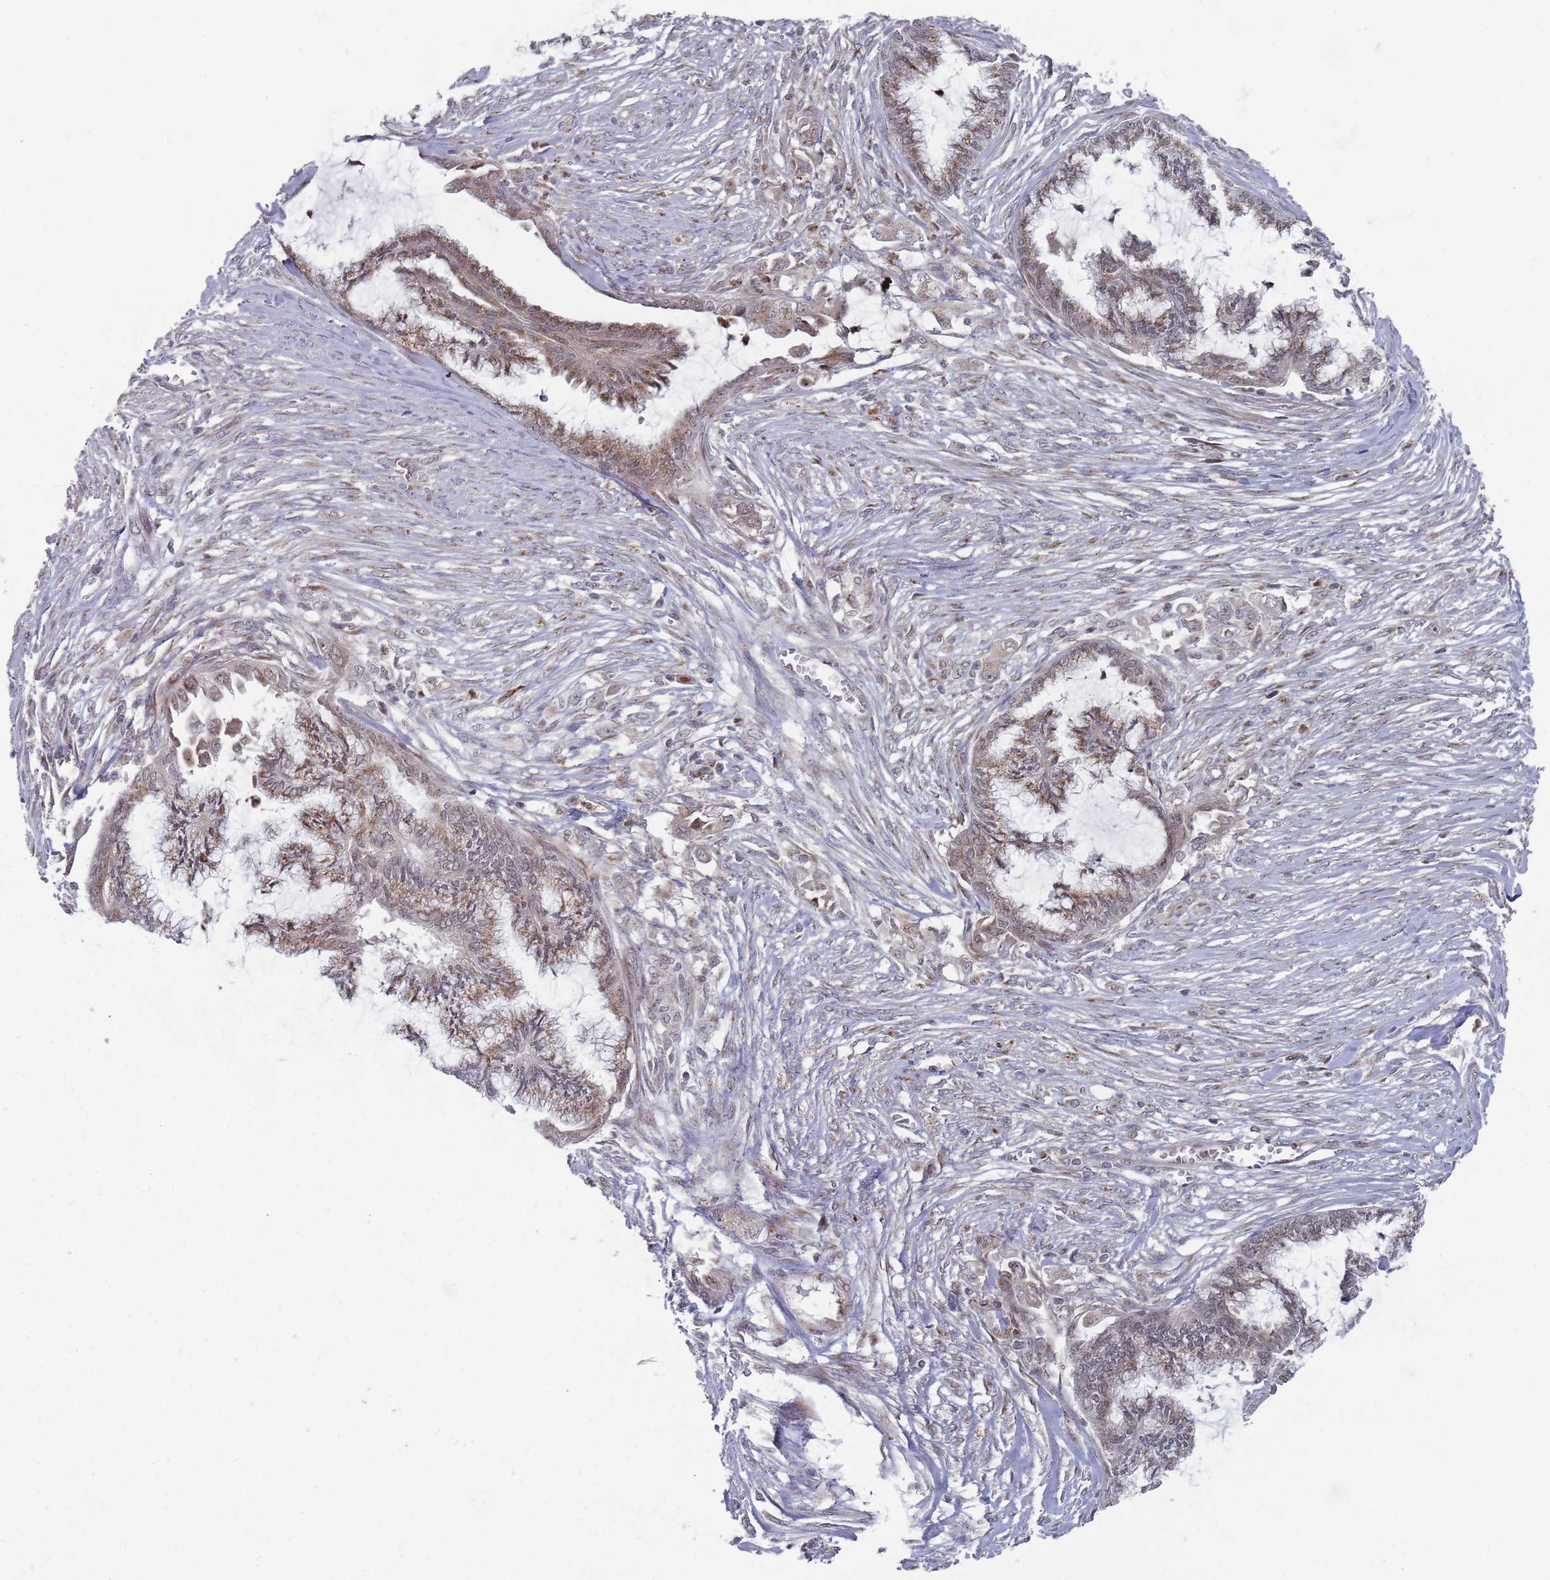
{"staining": {"intensity": "weak", "quantity": "25%-75%", "location": "cytoplasmic/membranous"}, "tissue": "endometrial cancer", "cell_type": "Tumor cells", "image_type": "cancer", "snomed": [{"axis": "morphology", "description": "Adenocarcinoma, NOS"}, {"axis": "topography", "description": "Endometrium"}], "caption": "There is low levels of weak cytoplasmic/membranous expression in tumor cells of endometrial adenocarcinoma, as demonstrated by immunohistochemical staining (brown color).", "gene": "FMO4", "patient": {"sex": "female", "age": 86}}